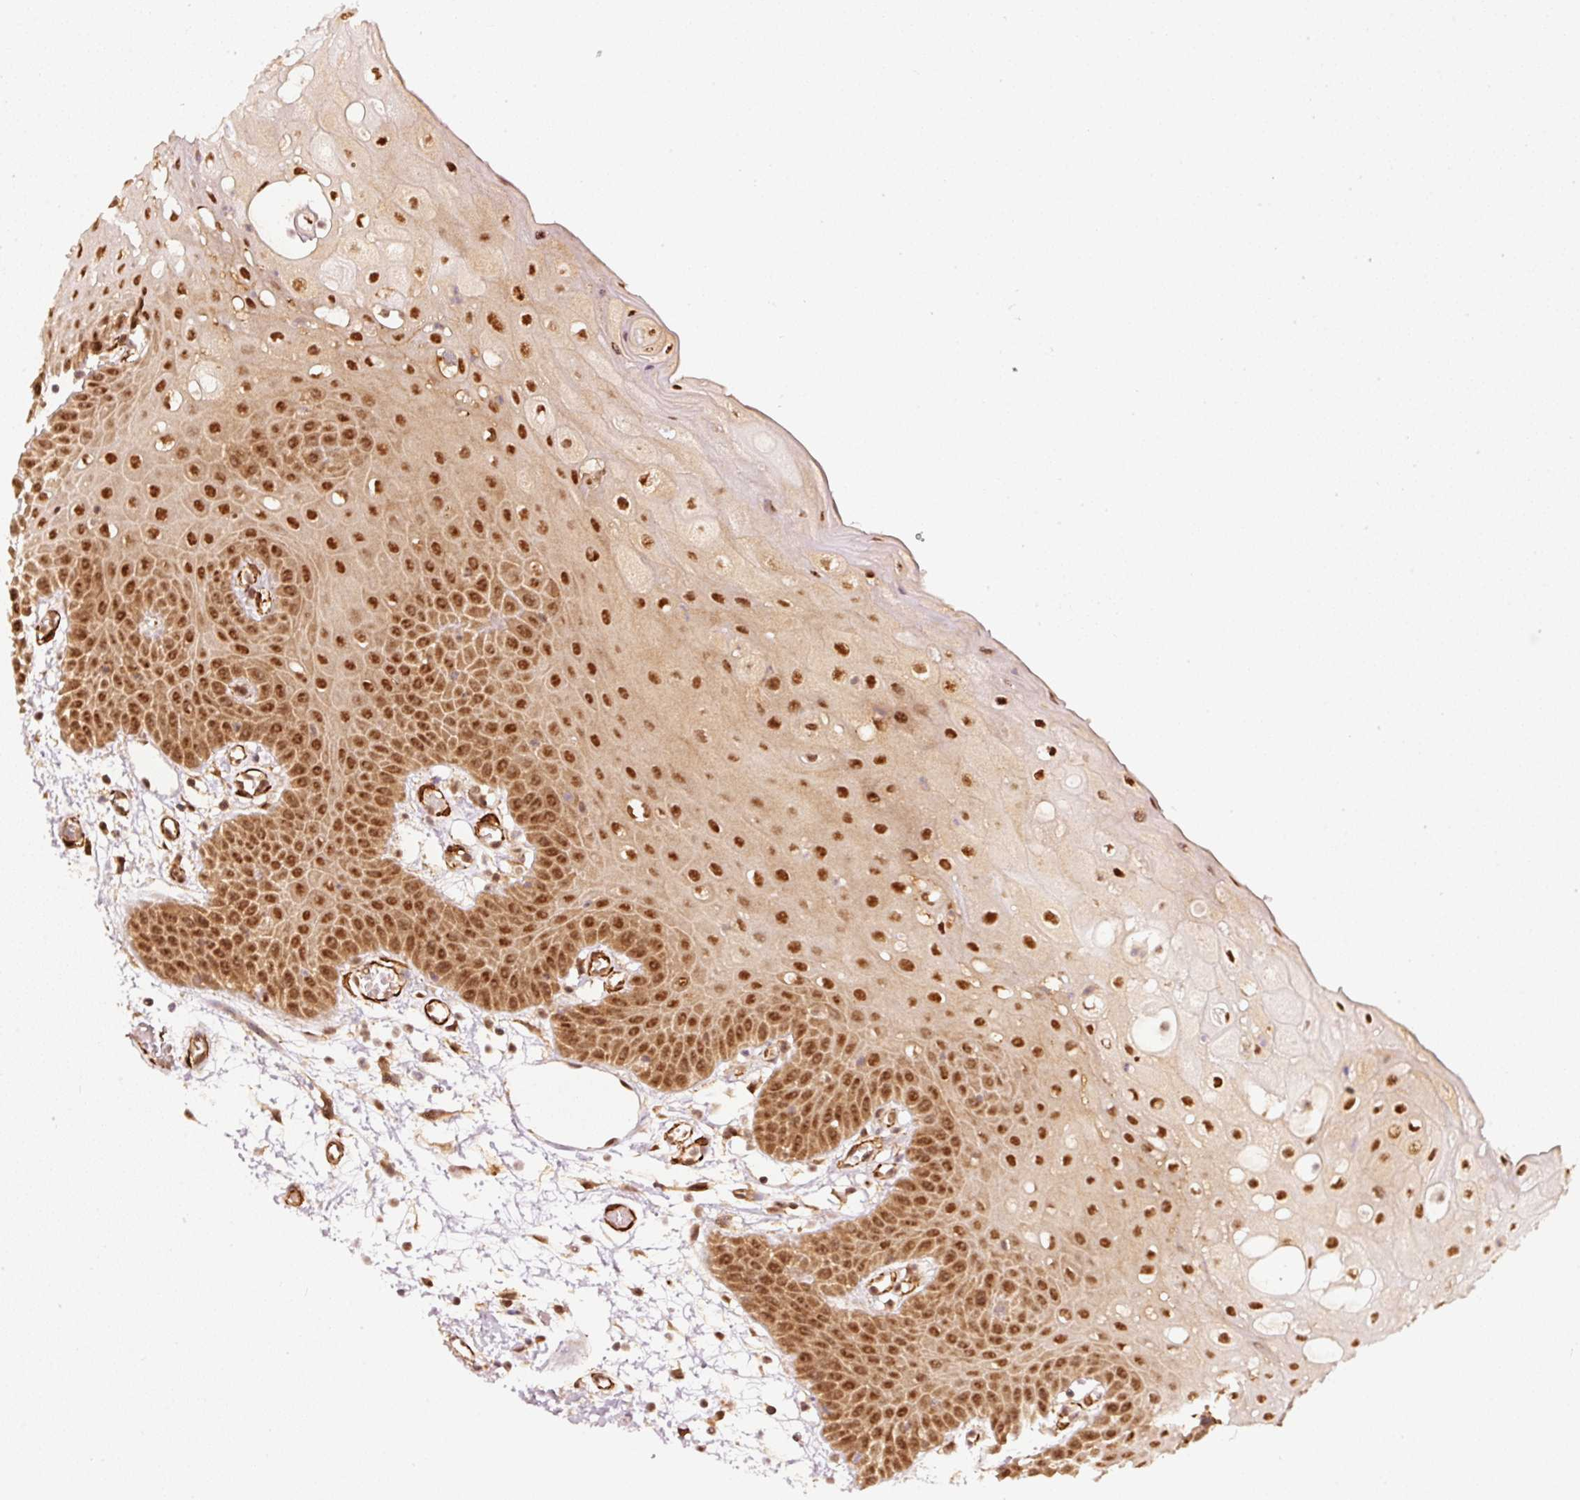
{"staining": {"intensity": "moderate", "quantity": ">75%", "location": "nuclear"}, "tissue": "oral mucosa", "cell_type": "Squamous epithelial cells", "image_type": "normal", "snomed": [{"axis": "morphology", "description": "Normal tissue, NOS"}, {"axis": "topography", "description": "Oral tissue"}, {"axis": "topography", "description": "Tounge, NOS"}], "caption": "Human oral mucosa stained with a brown dye exhibits moderate nuclear positive expression in about >75% of squamous epithelial cells.", "gene": "PSMD1", "patient": {"sex": "female", "age": 59}}